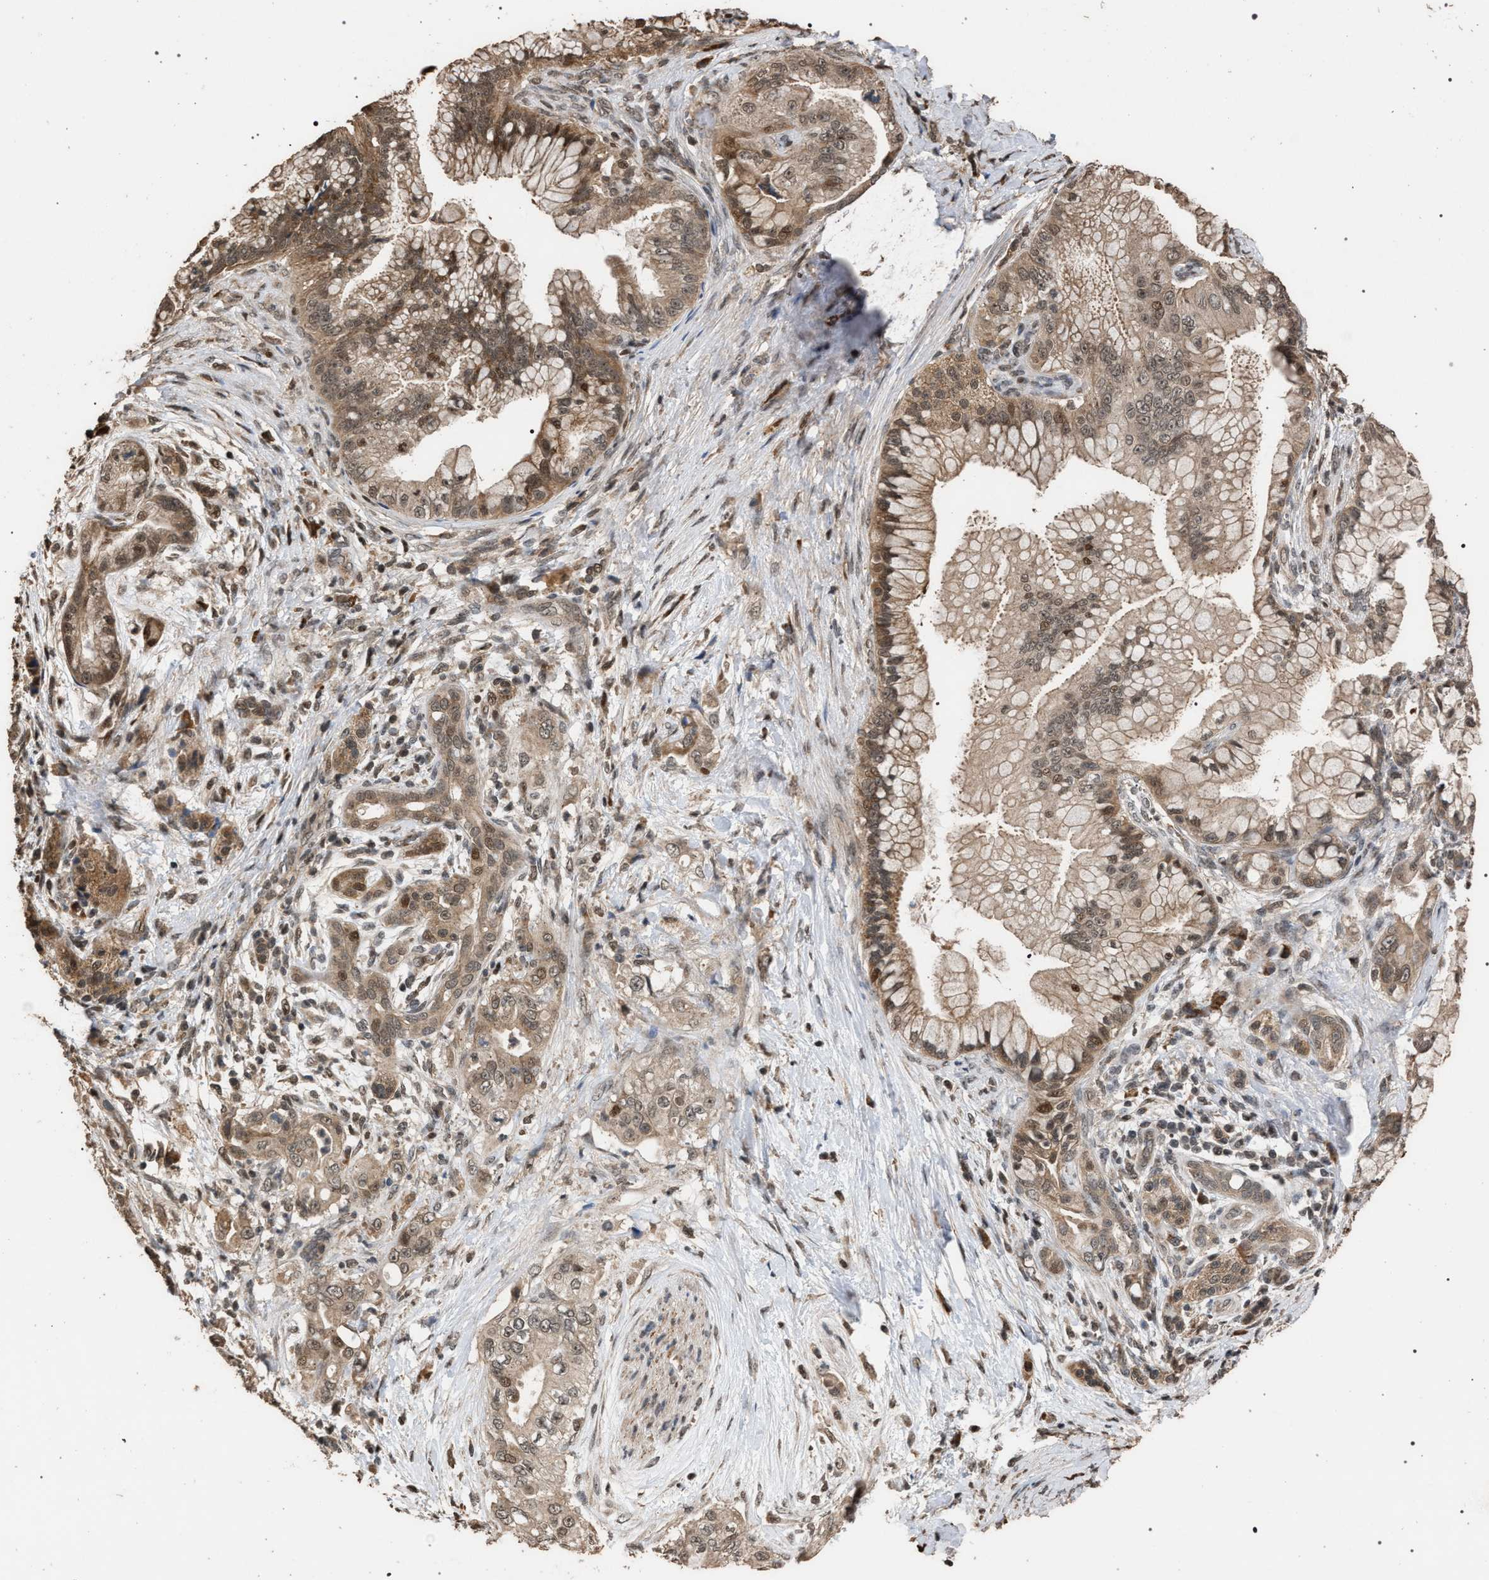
{"staining": {"intensity": "moderate", "quantity": ">75%", "location": "cytoplasmic/membranous"}, "tissue": "pancreatic cancer", "cell_type": "Tumor cells", "image_type": "cancer", "snomed": [{"axis": "morphology", "description": "Adenocarcinoma, NOS"}, {"axis": "topography", "description": "Pancreas"}], "caption": "Protein staining of pancreatic cancer (adenocarcinoma) tissue reveals moderate cytoplasmic/membranous staining in about >75% of tumor cells. The protein of interest is shown in brown color, while the nuclei are stained blue.", "gene": "NAA35", "patient": {"sex": "male", "age": 59}}